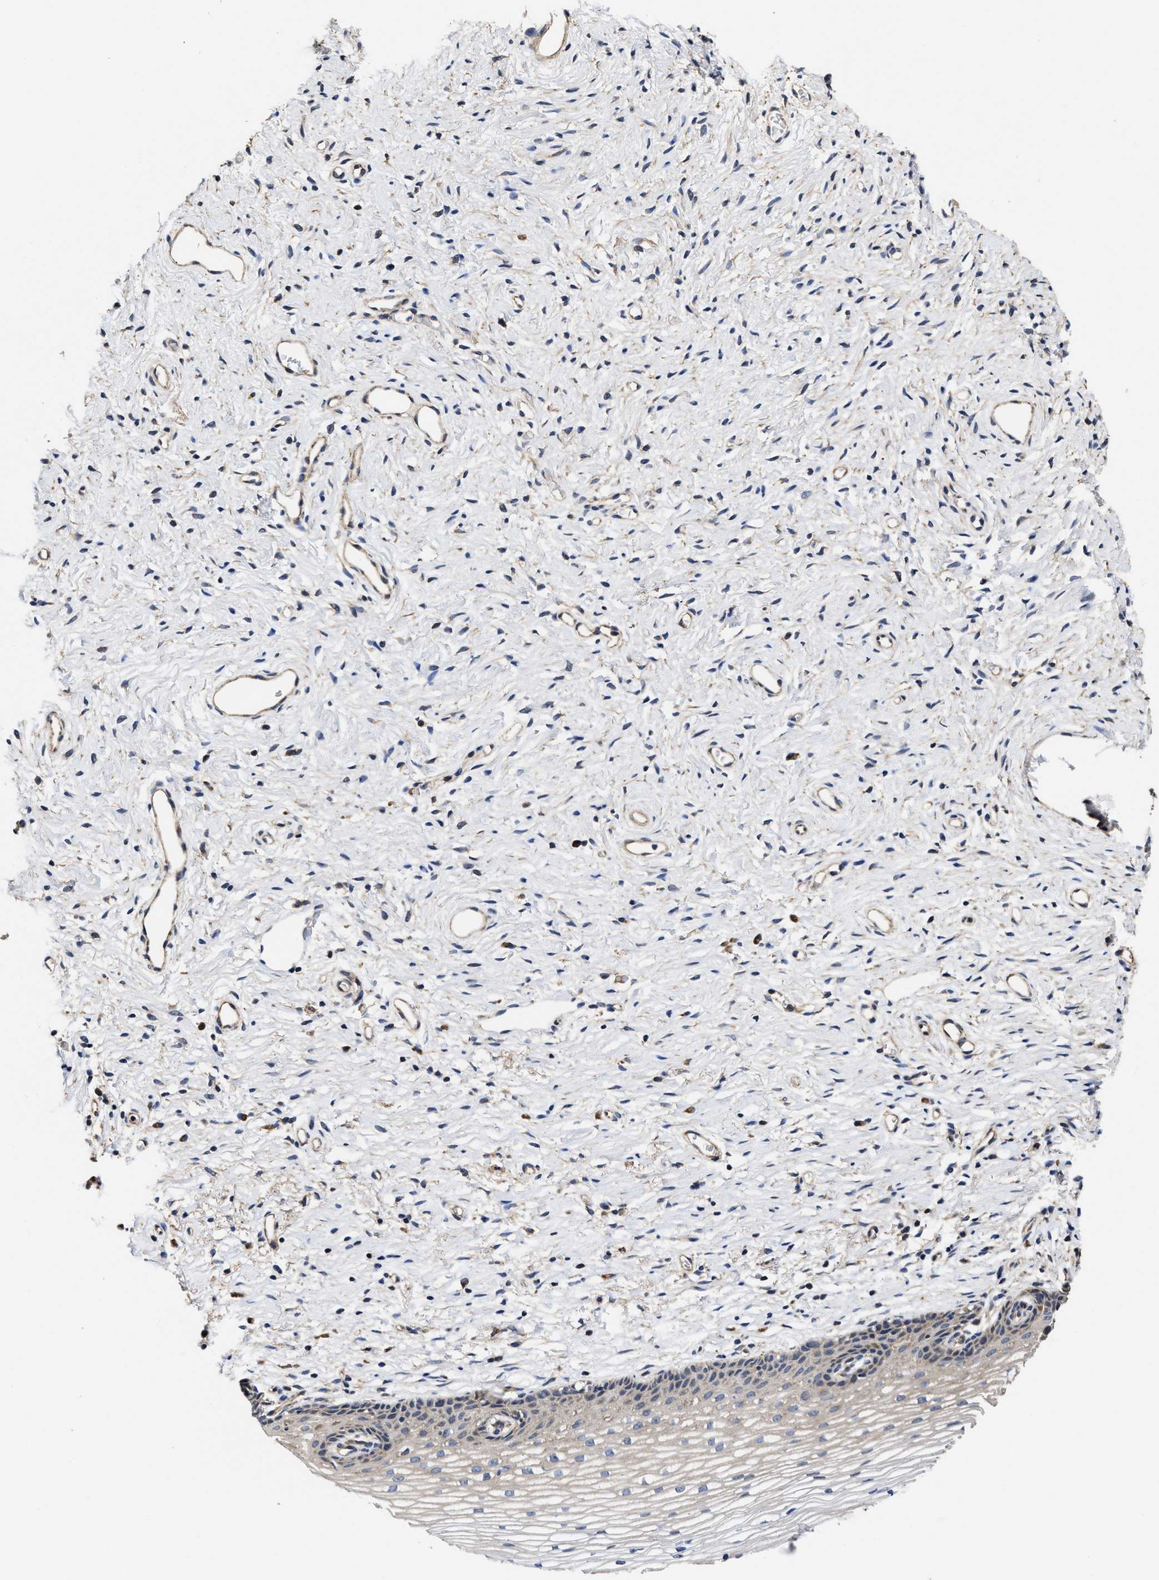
{"staining": {"intensity": "weak", "quantity": "<25%", "location": "cytoplasmic/membranous"}, "tissue": "cervix", "cell_type": "Glandular cells", "image_type": "normal", "snomed": [{"axis": "morphology", "description": "Normal tissue, NOS"}, {"axis": "topography", "description": "Cervix"}], "caption": "IHC photomicrograph of unremarkable cervix: cervix stained with DAB displays no significant protein positivity in glandular cells. Nuclei are stained in blue.", "gene": "TRAF6", "patient": {"sex": "female", "age": 77}}